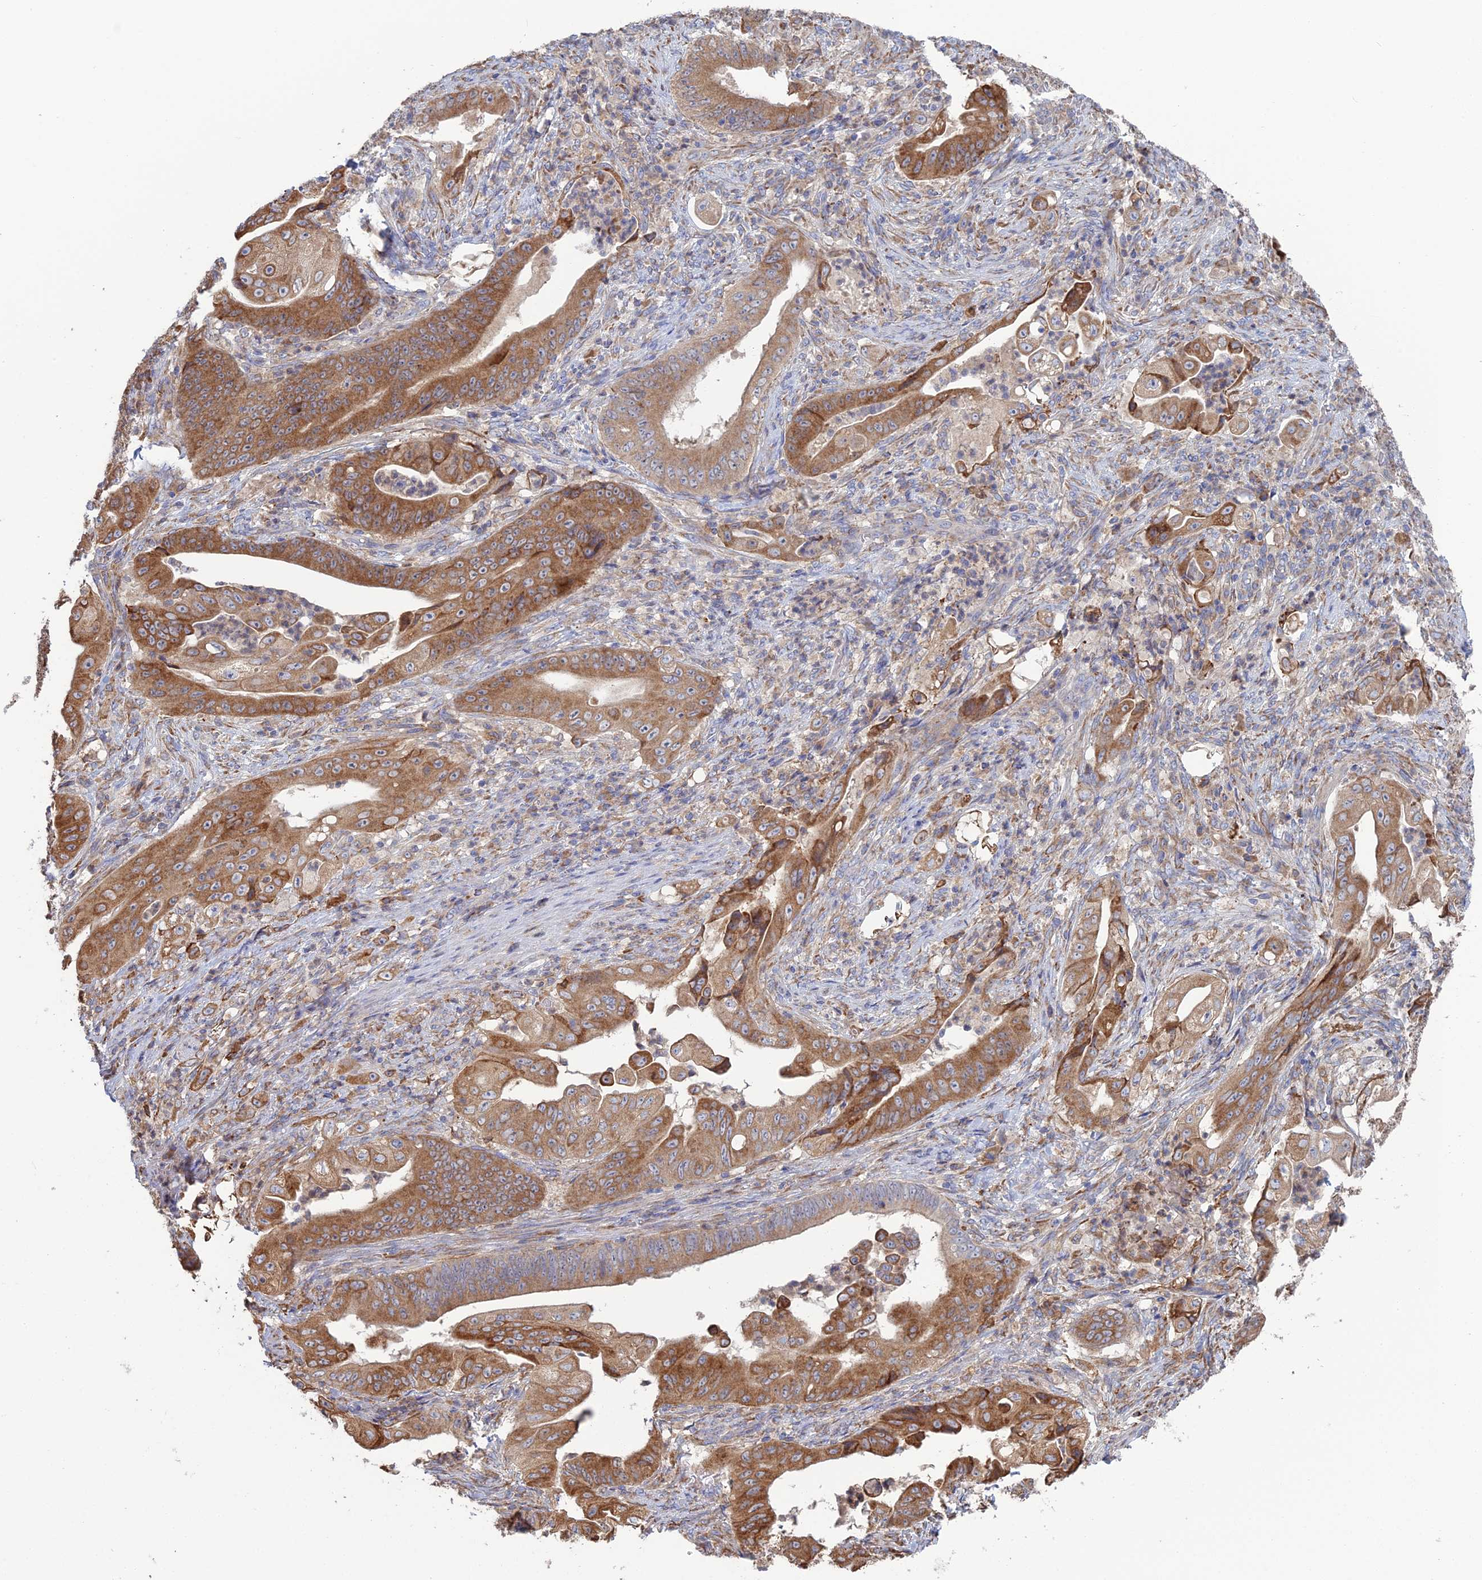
{"staining": {"intensity": "moderate", "quantity": ">75%", "location": "cytoplasmic/membranous"}, "tissue": "stomach cancer", "cell_type": "Tumor cells", "image_type": "cancer", "snomed": [{"axis": "morphology", "description": "Adenocarcinoma, NOS"}, {"axis": "topography", "description": "Stomach"}], "caption": "Approximately >75% of tumor cells in human stomach adenocarcinoma reveal moderate cytoplasmic/membranous protein staining as visualized by brown immunohistochemical staining.", "gene": "TRAPPC6A", "patient": {"sex": "female", "age": 73}}